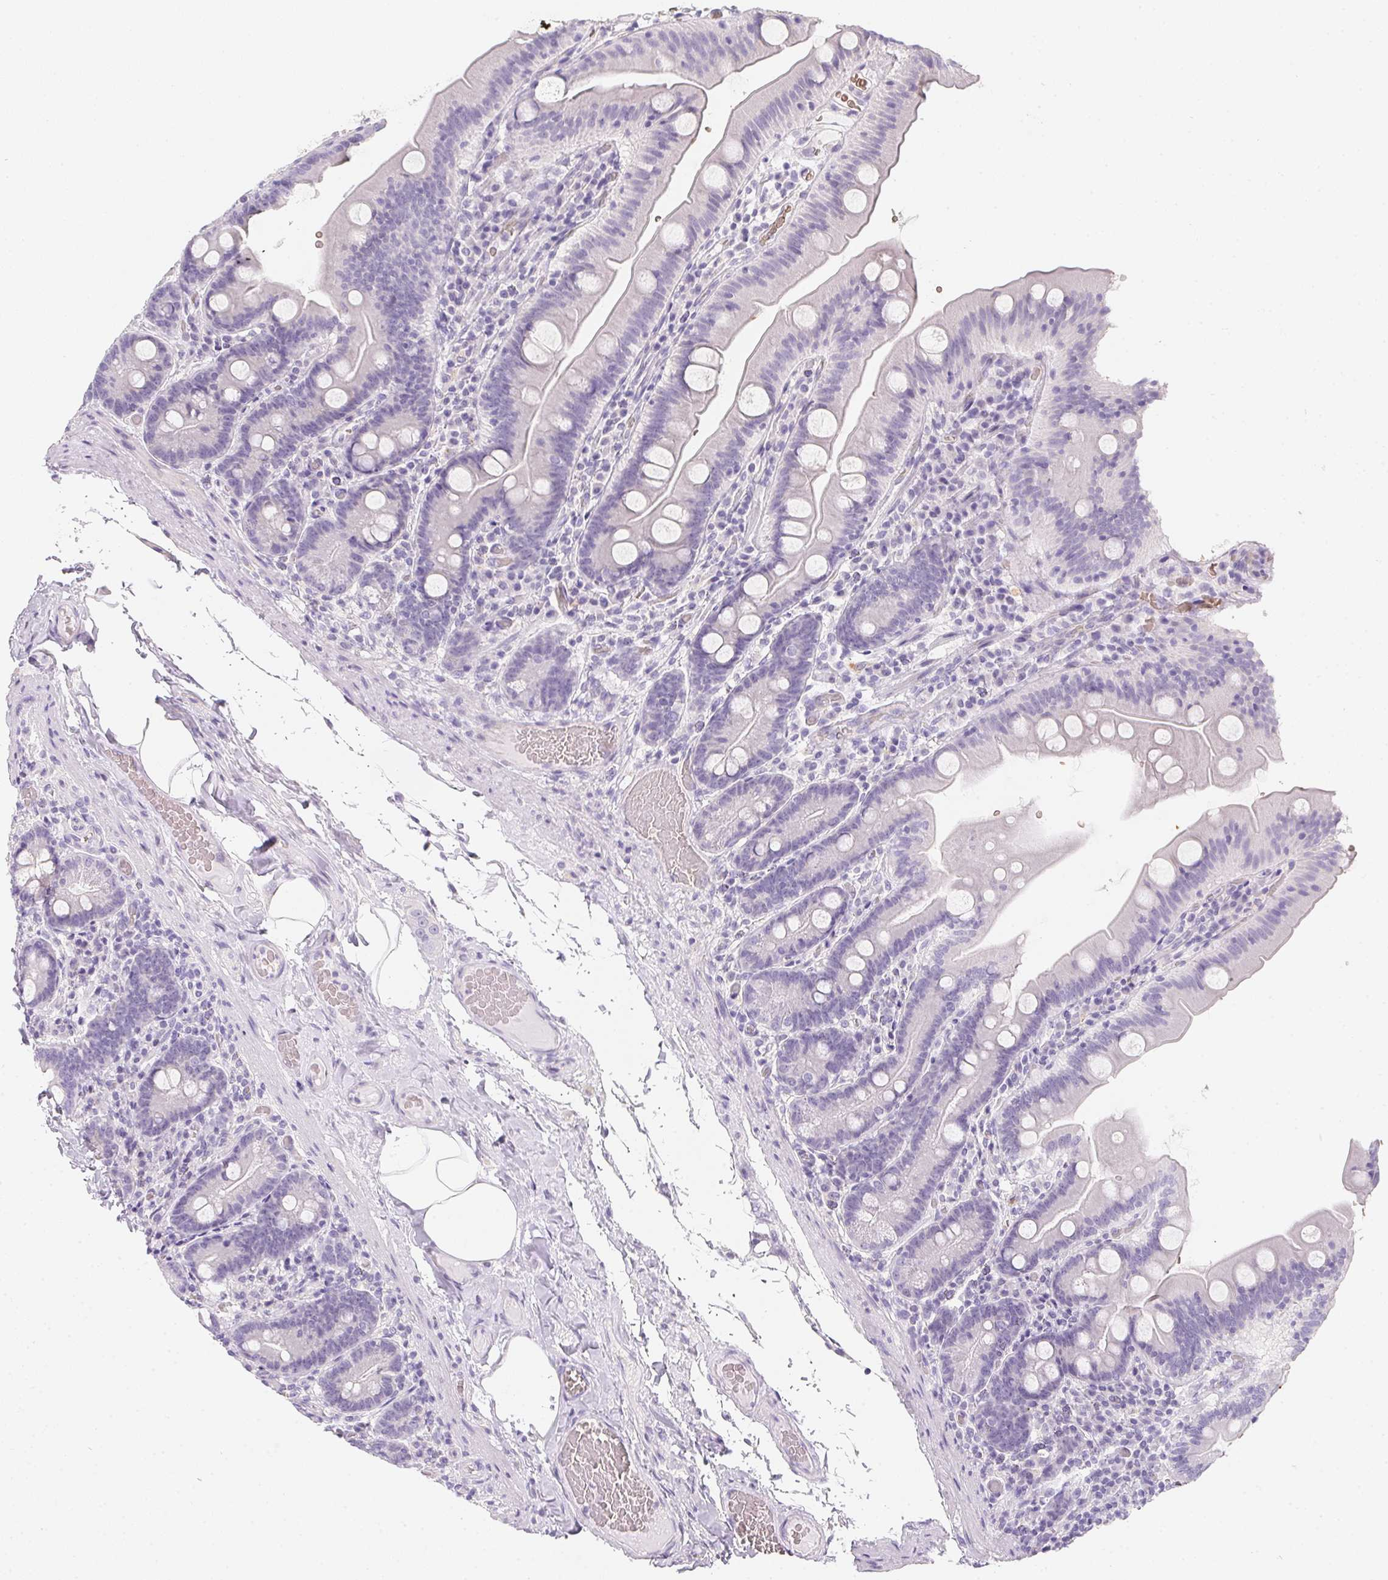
{"staining": {"intensity": "negative", "quantity": "none", "location": "none"}, "tissue": "small intestine", "cell_type": "Glandular cells", "image_type": "normal", "snomed": [{"axis": "morphology", "description": "Normal tissue, NOS"}, {"axis": "topography", "description": "Small intestine"}], "caption": "DAB (3,3'-diaminobenzidine) immunohistochemical staining of normal small intestine exhibits no significant positivity in glandular cells.", "gene": "DCD", "patient": {"sex": "male", "age": 37}}